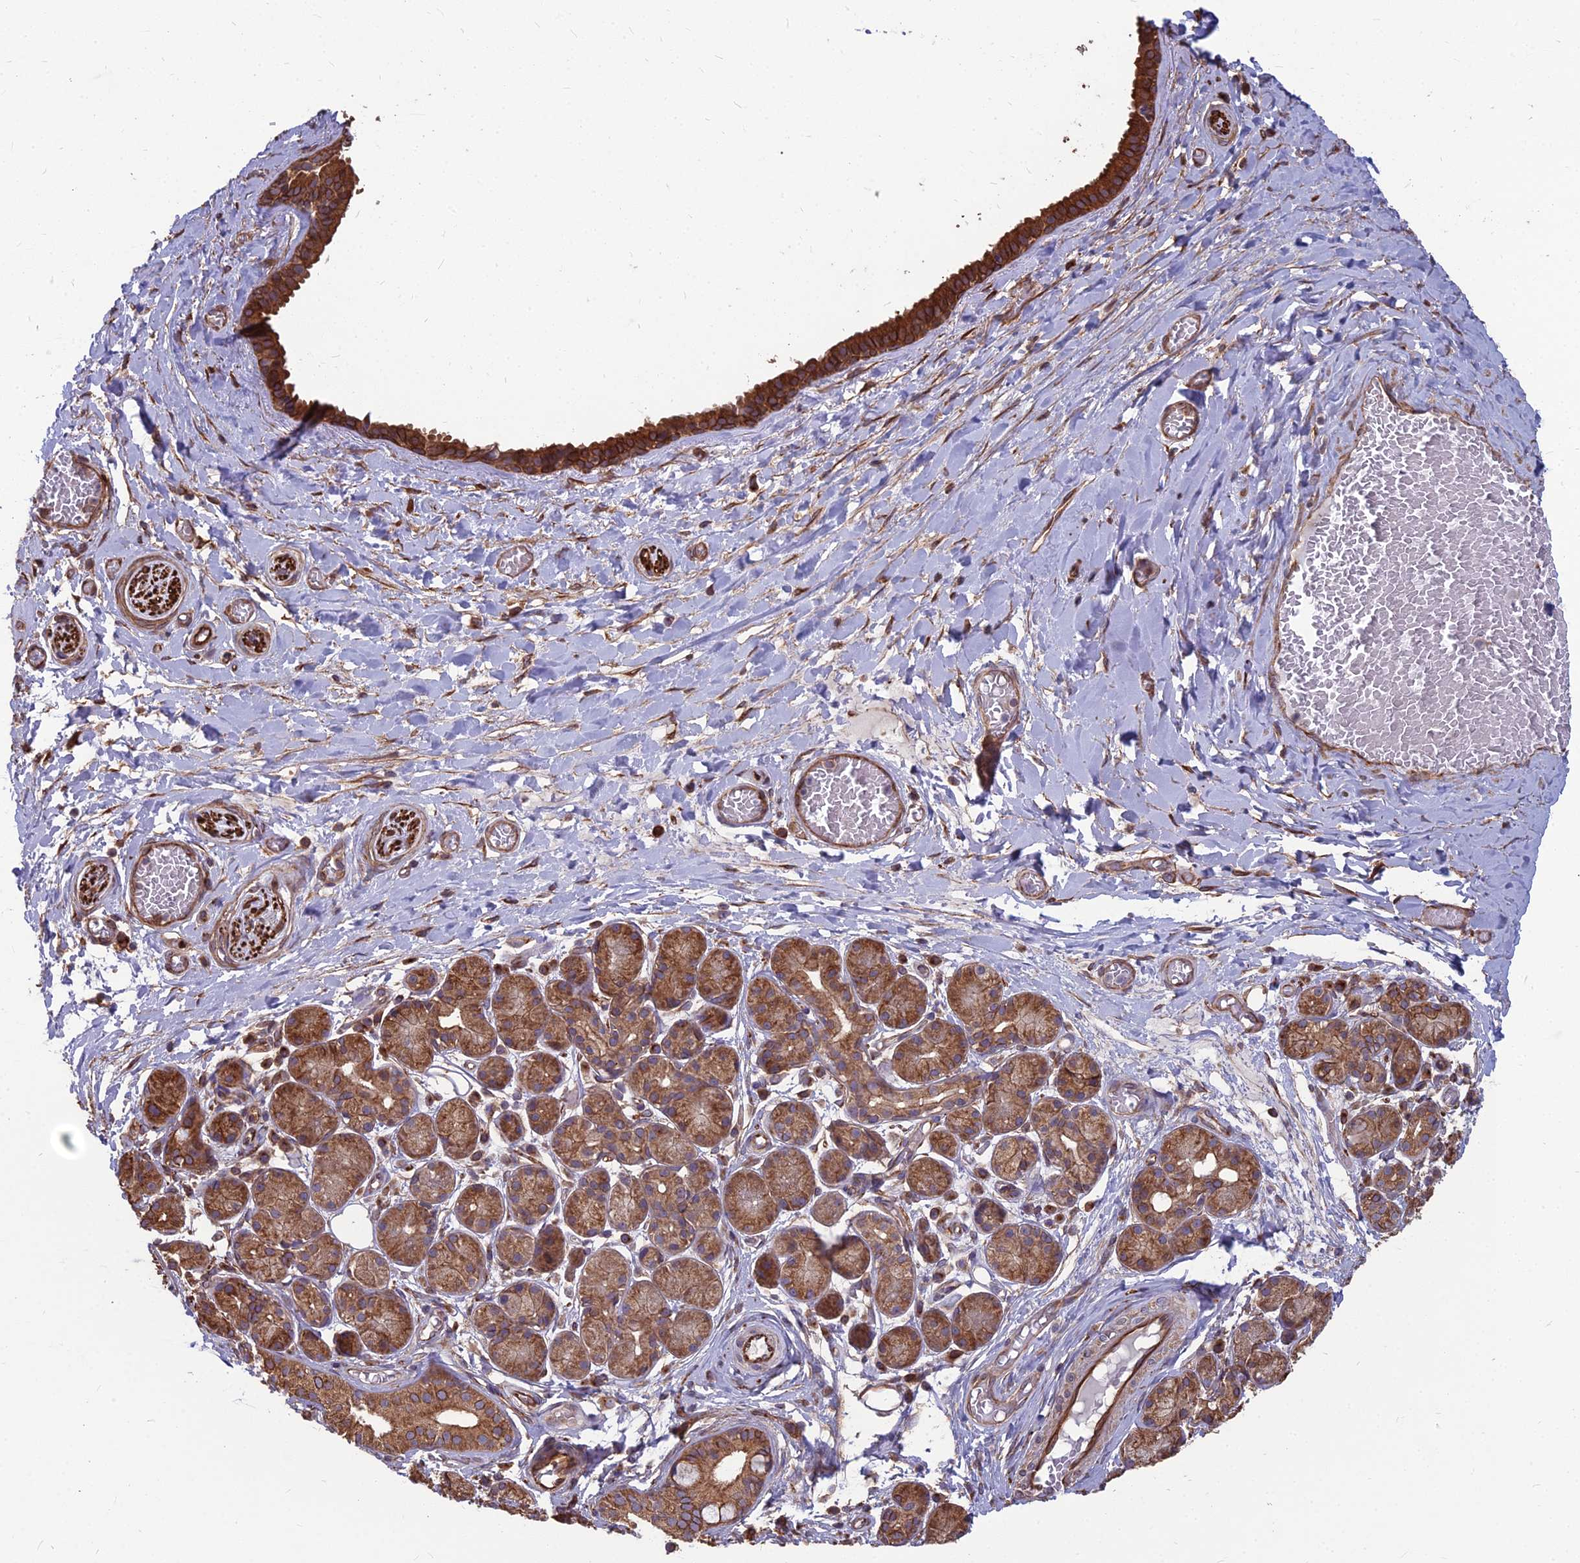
{"staining": {"intensity": "negative", "quantity": "none", "location": "none"}, "tissue": "adipose tissue", "cell_type": "Adipocytes", "image_type": "normal", "snomed": [{"axis": "morphology", "description": "Normal tissue, NOS"}, {"axis": "topography", "description": "Salivary gland"}, {"axis": "topography", "description": "Peripheral nerve tissue"}], "caption": "Immunohistochemistry (IHC) of benign adipose tissue shows no staining in adipocytes. Nuclei are stained in blue.", "gene": "LSM6", "patient": {"sex": "male", "age": 62}}